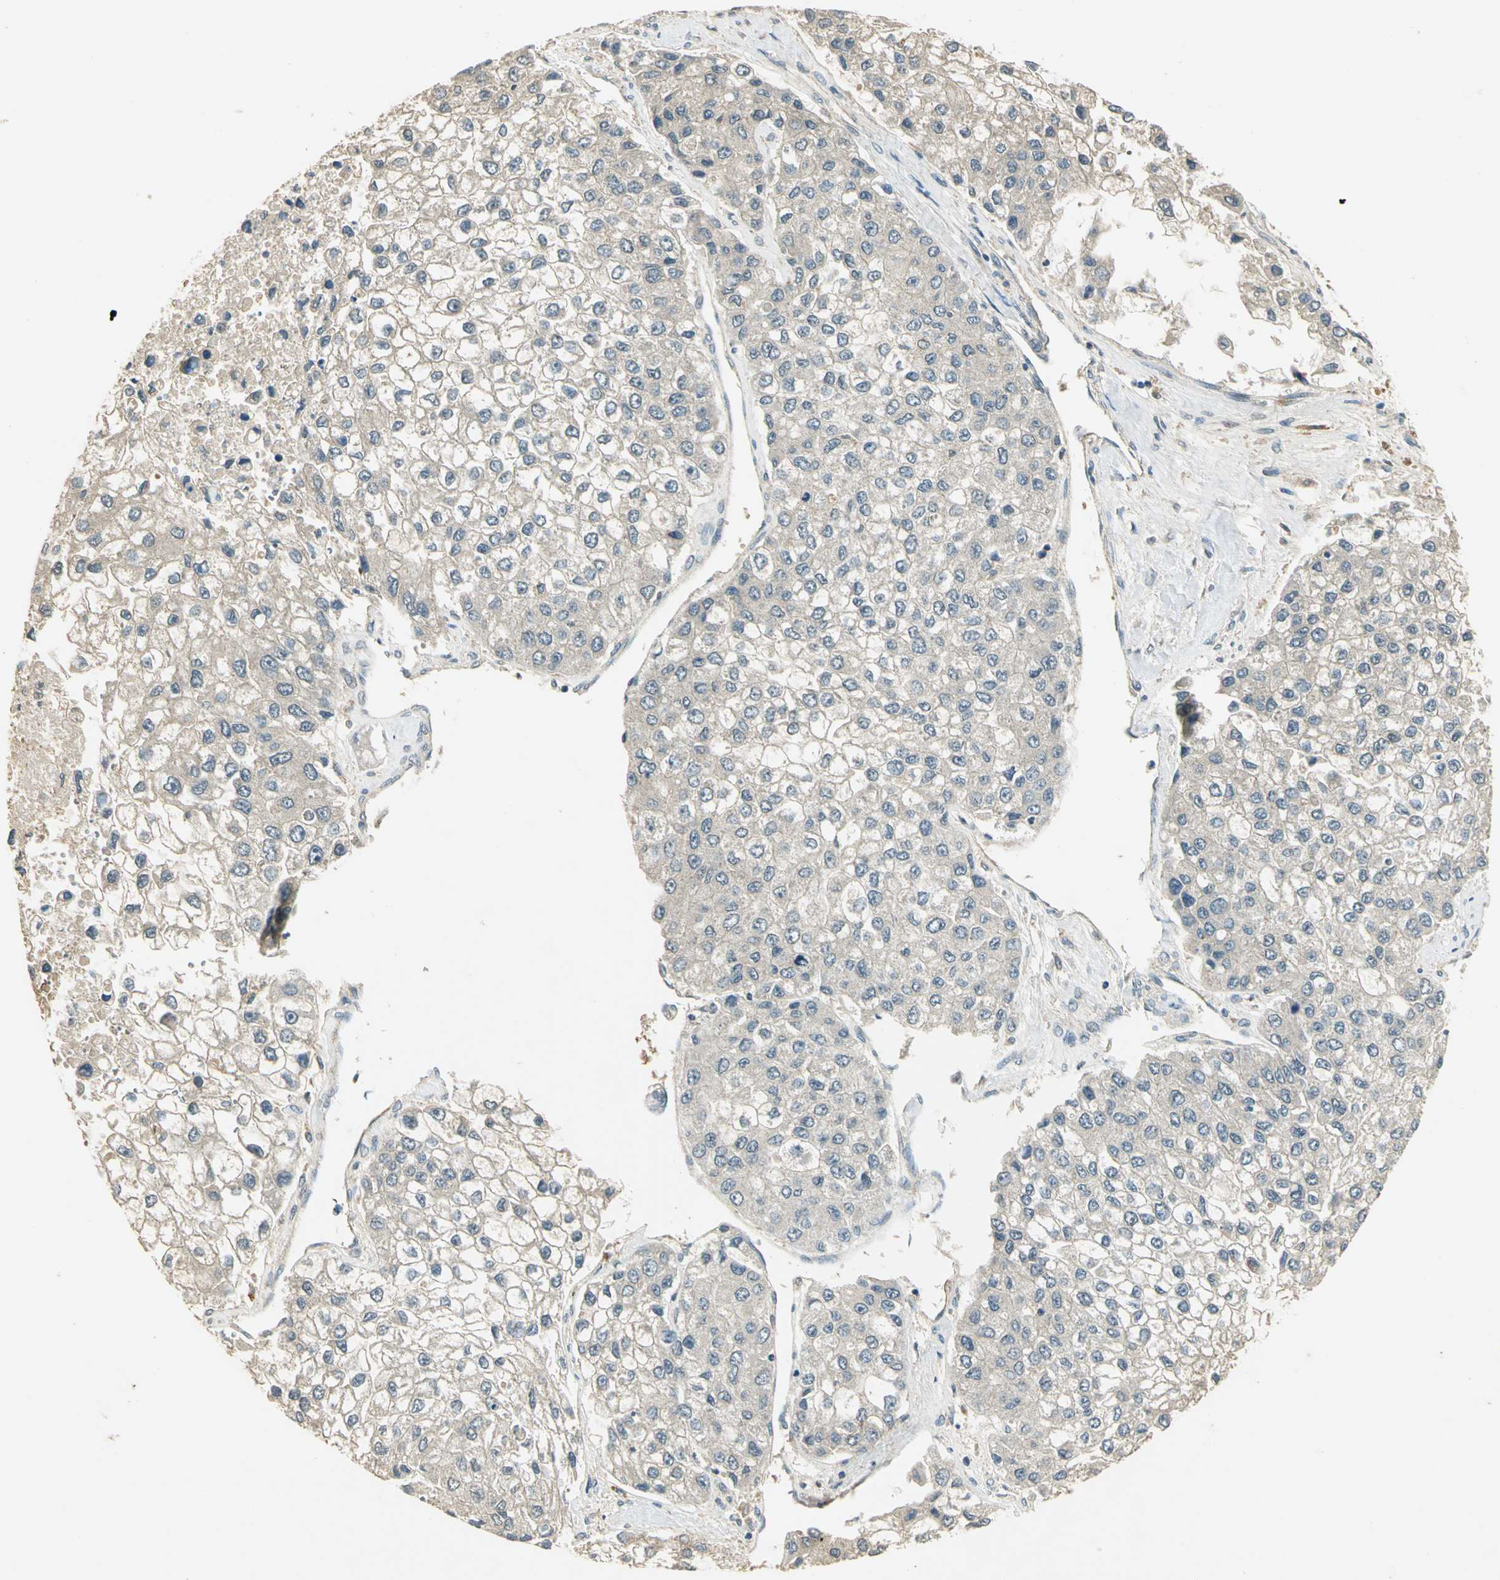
{"staining": {"intensity": "weak", "quantity": ">75%", "location": "cytoplasmic/membranous"}, "tissue": "liver cancer", "cell_type": "Tumor cells", "image_type": "cancer", "snomed": [{"axis": "morphology", "description": "Carcinoma, Hepatocellular, NOS"}, {"axis": "topography", "description": "Liver"}], "caption": "A low amount of weak cytoplasmic/membranous positivity is appreciated in about >75% of tumor cells in liver cancer (hepatocellular carcinoma) tissue.", "gene": "KEAP1", "patient": {"sex": "female", "age": 66}}